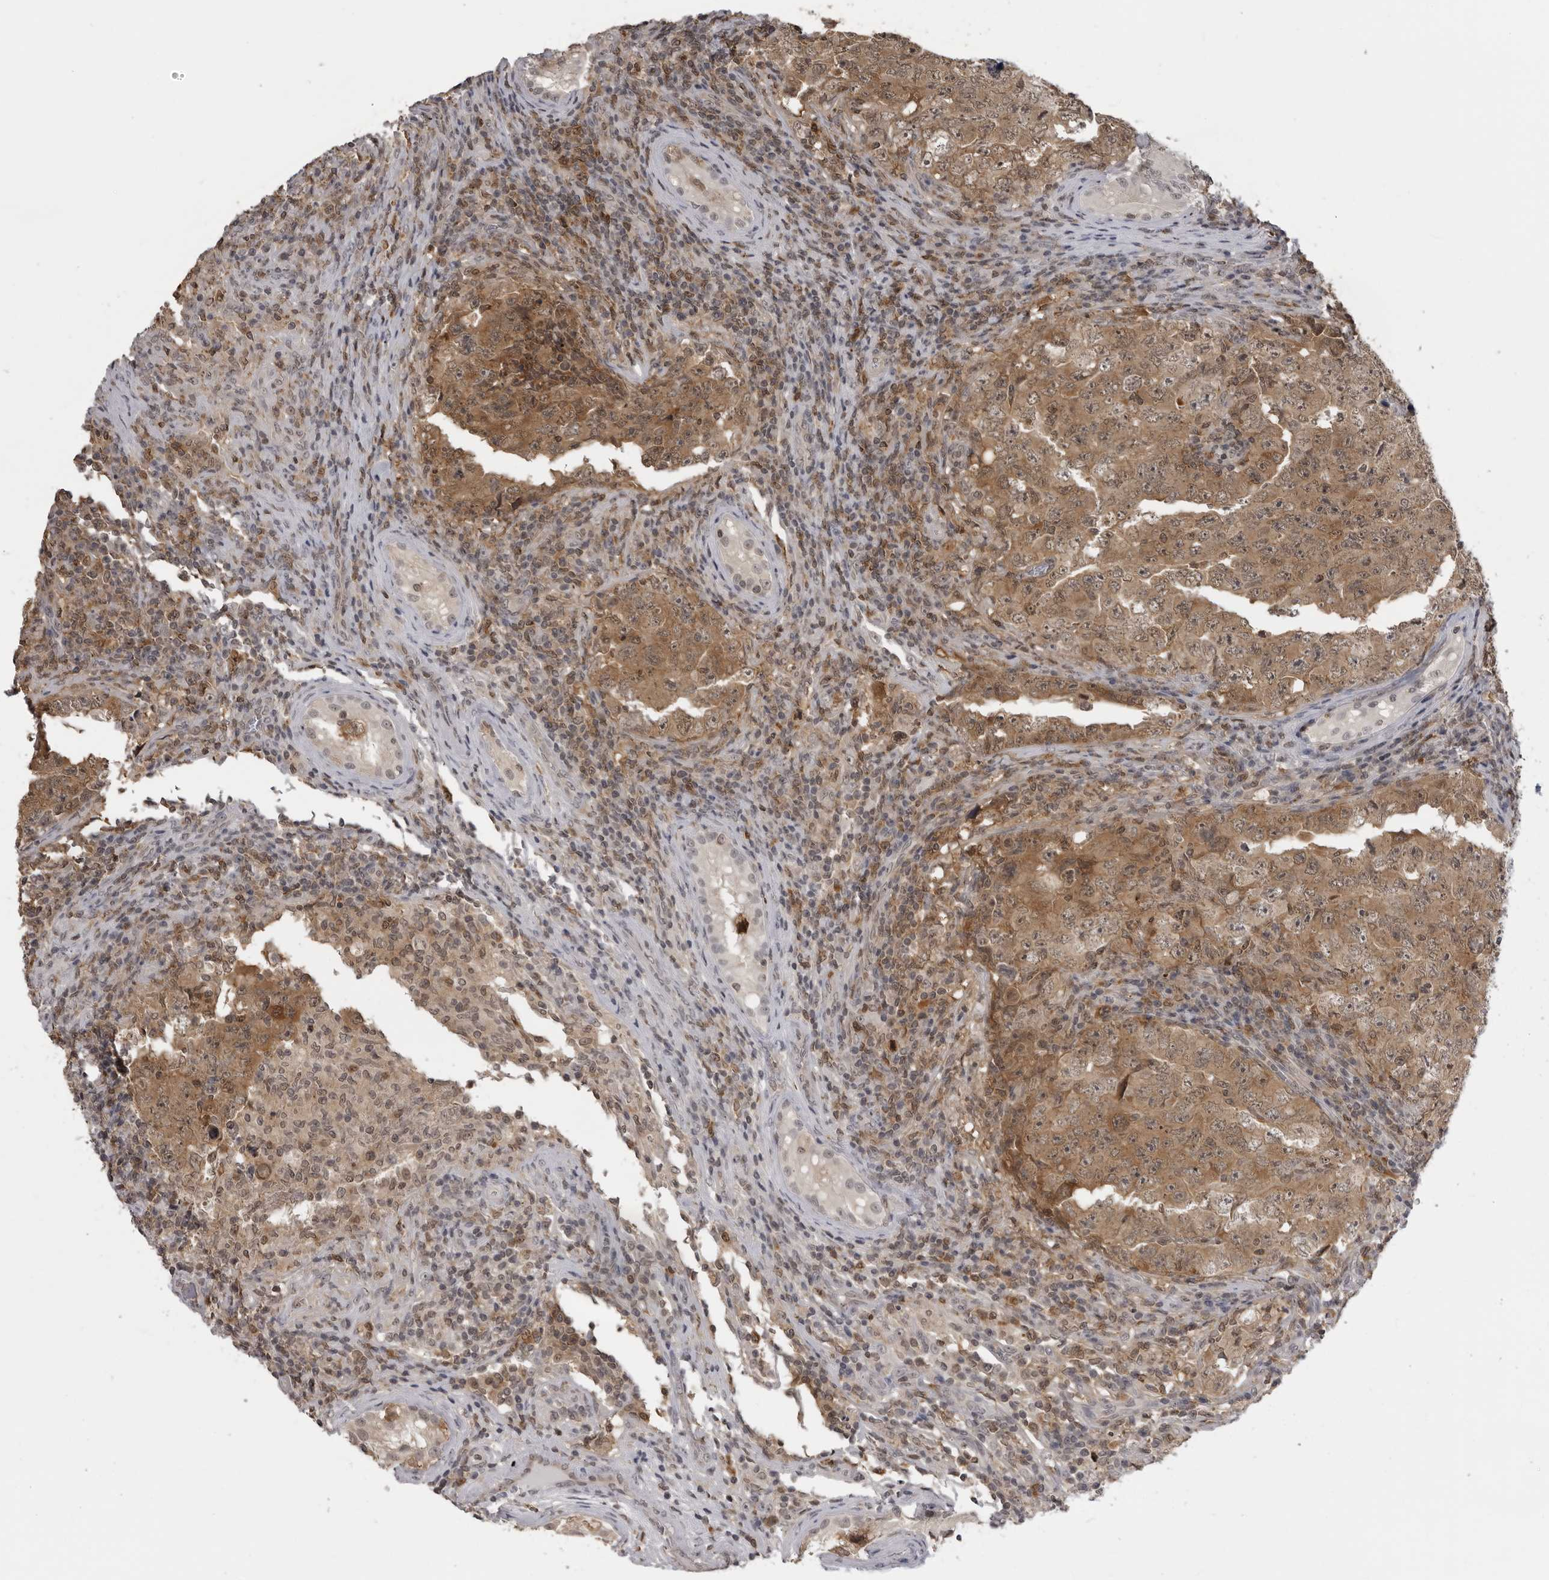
{"staining": {"intensity": "moderate", "quantity": ">75%", "location": "cytoplasmic/membranous,nuclear"}, "tissue": "testis cancer", "cell_type": "Tumor cells", "image_type": "cancer", "snomed": [{"axis": "morphology", "description": "Carcinoma, Embryonal, NOS"}, {"axis": "topography", "description": "Testis"}], "caption": "Immunohistochemistry (IHC) histopathology image of neoplastic tissue: human testis cancer stained using IHC shows medium levels of moderate protein expression localized specifically in the cytoplasmic/membranous and nuclear of tumor cells, appearing as a cytoplasmic/membranous and nuclear brown color.", "gene": "PDCL3", "patient": {"sex": "male", "age": 26}}